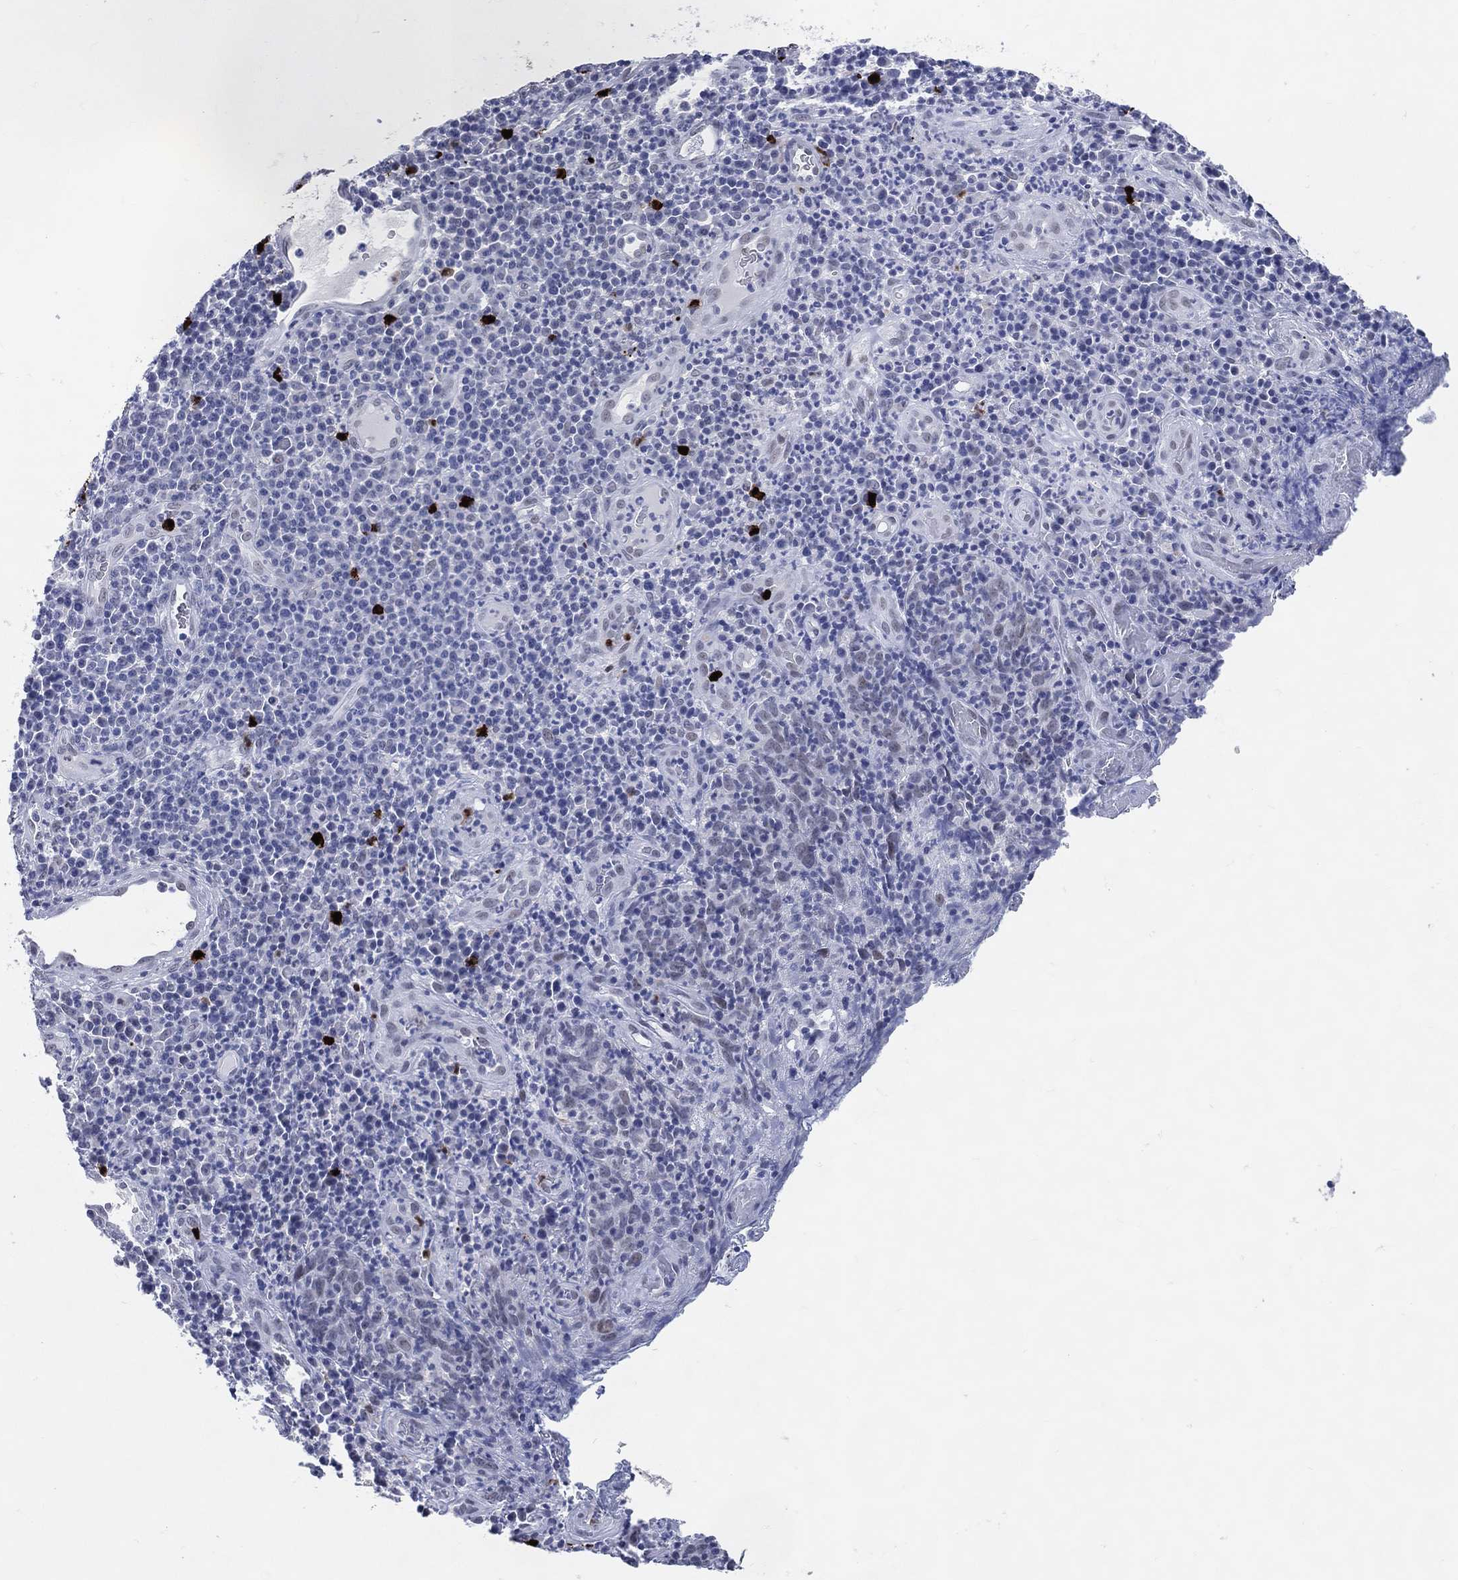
{"staining": {"intensity": "negative", "quantity": "none", "location": "none"}, "tissue": "skin cancer", "cell_type": "Tumor cells", "image_type": "cancer", "snomed": [{"axis": "morphology", "description": "Squamous cell carcinoma, NOS"}, {"axis": "topography", "description": "Skin"}, {"axis": "topography", "description": "Anal"}], "caption": "Skin cancer stained for a protein using immunohistochemistry (IHC) exhibits no expression tumor cells.", "gene": "CFAP58", "patient": {"sex": "female", "age": 51}}